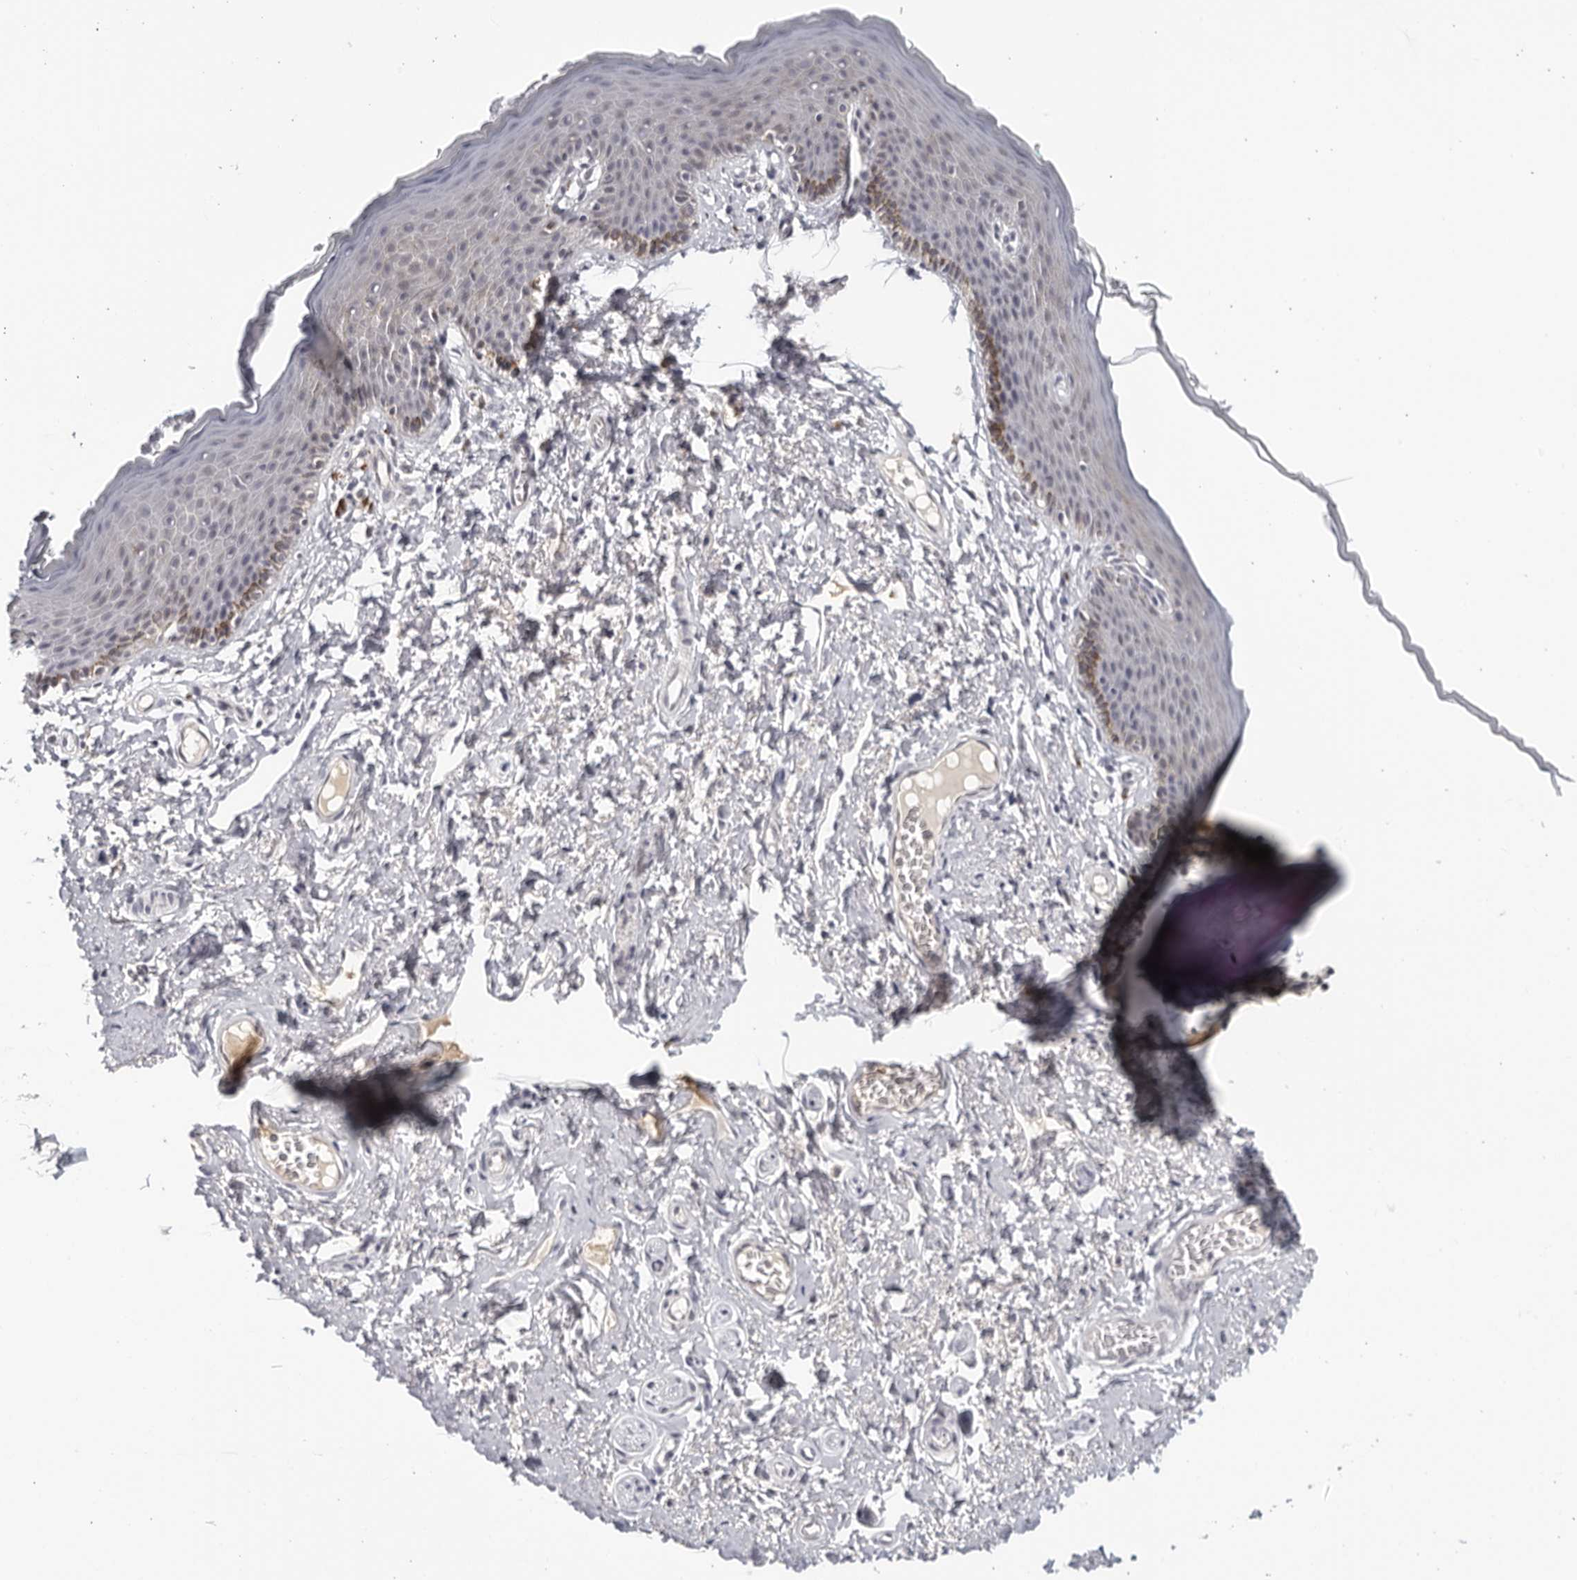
{"staining": {"intensity": "moderate", "quantity": "<25%", "location": "cytoplasmic/membranous"}, "tissue": "skin", "cell_type": "Epidermal cells", "image_type": "normal", "snomed": [{"axis": "morphology", "description": "Normal tissue, NOS"}, {"axis": "topography", "description": "Vulva"}], "caption": "Protein positivity by IHC exhibits moderate cytoplasmic/membranous positivity in approximately <25% of epidermal cells in normal skin.", "gene": "STRADB", "patient": {"sex": "female", "age": 66}}